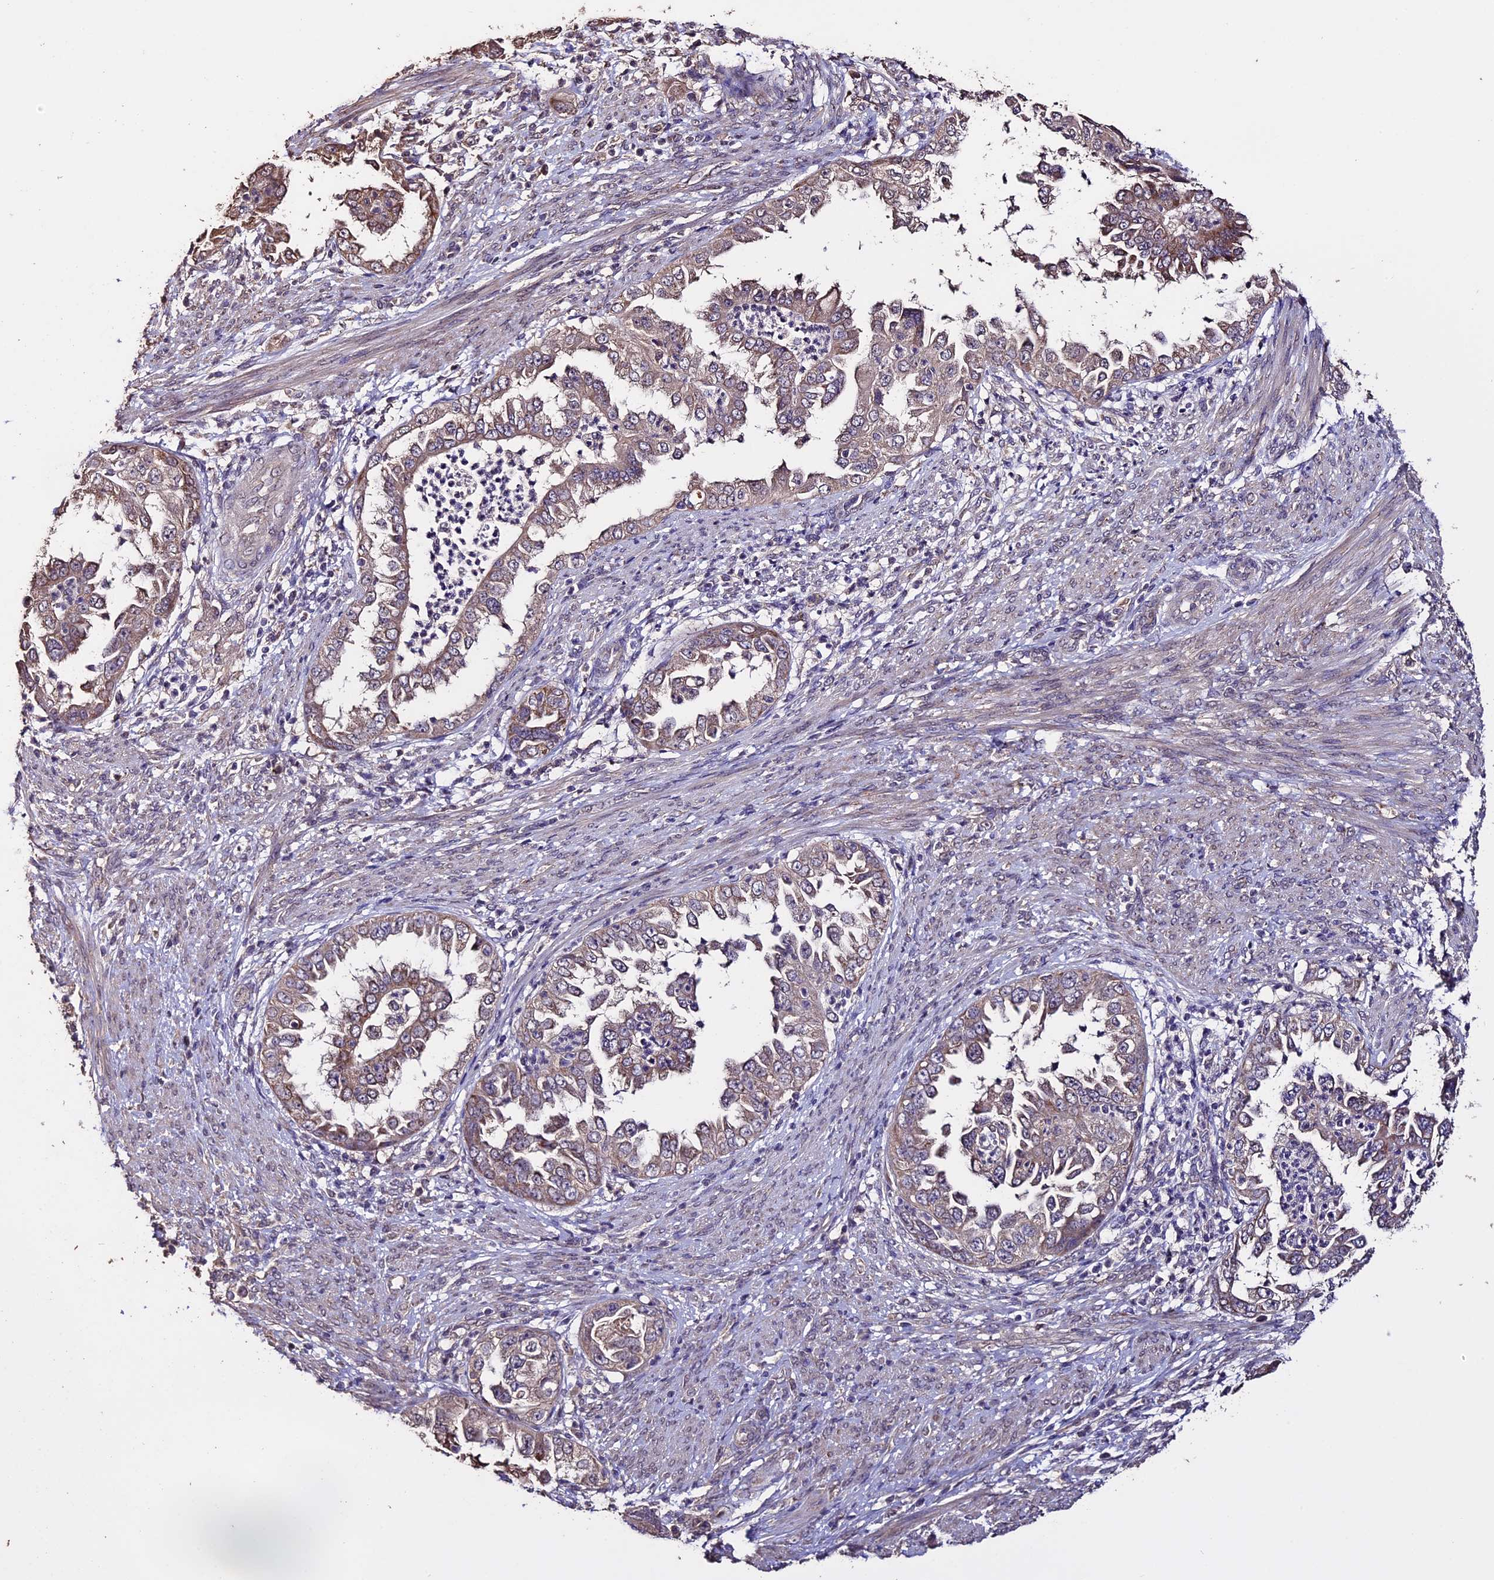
{"staining": {"intensity": "weak", "quantity": ">75%", "location": "cytoplasmic/membranous"}, "tissue": "endometrial cancer", "cell_type": "Tumor cells", "image_type": "cancer", "snomed": [{"axis": "morphology", "description": "Adenocarcinoma, NOS"}, {"axis": "topography", "description": "Endometrium"}], "caption": "Immunohistochemical staining of endometrial adenocarcinoma shows weak cytoplasmic/membranous protein positivity in approximately >75% of tumor cells.", "gene": "DIS3L", "patient": {"sex": "female", "age": 85}}